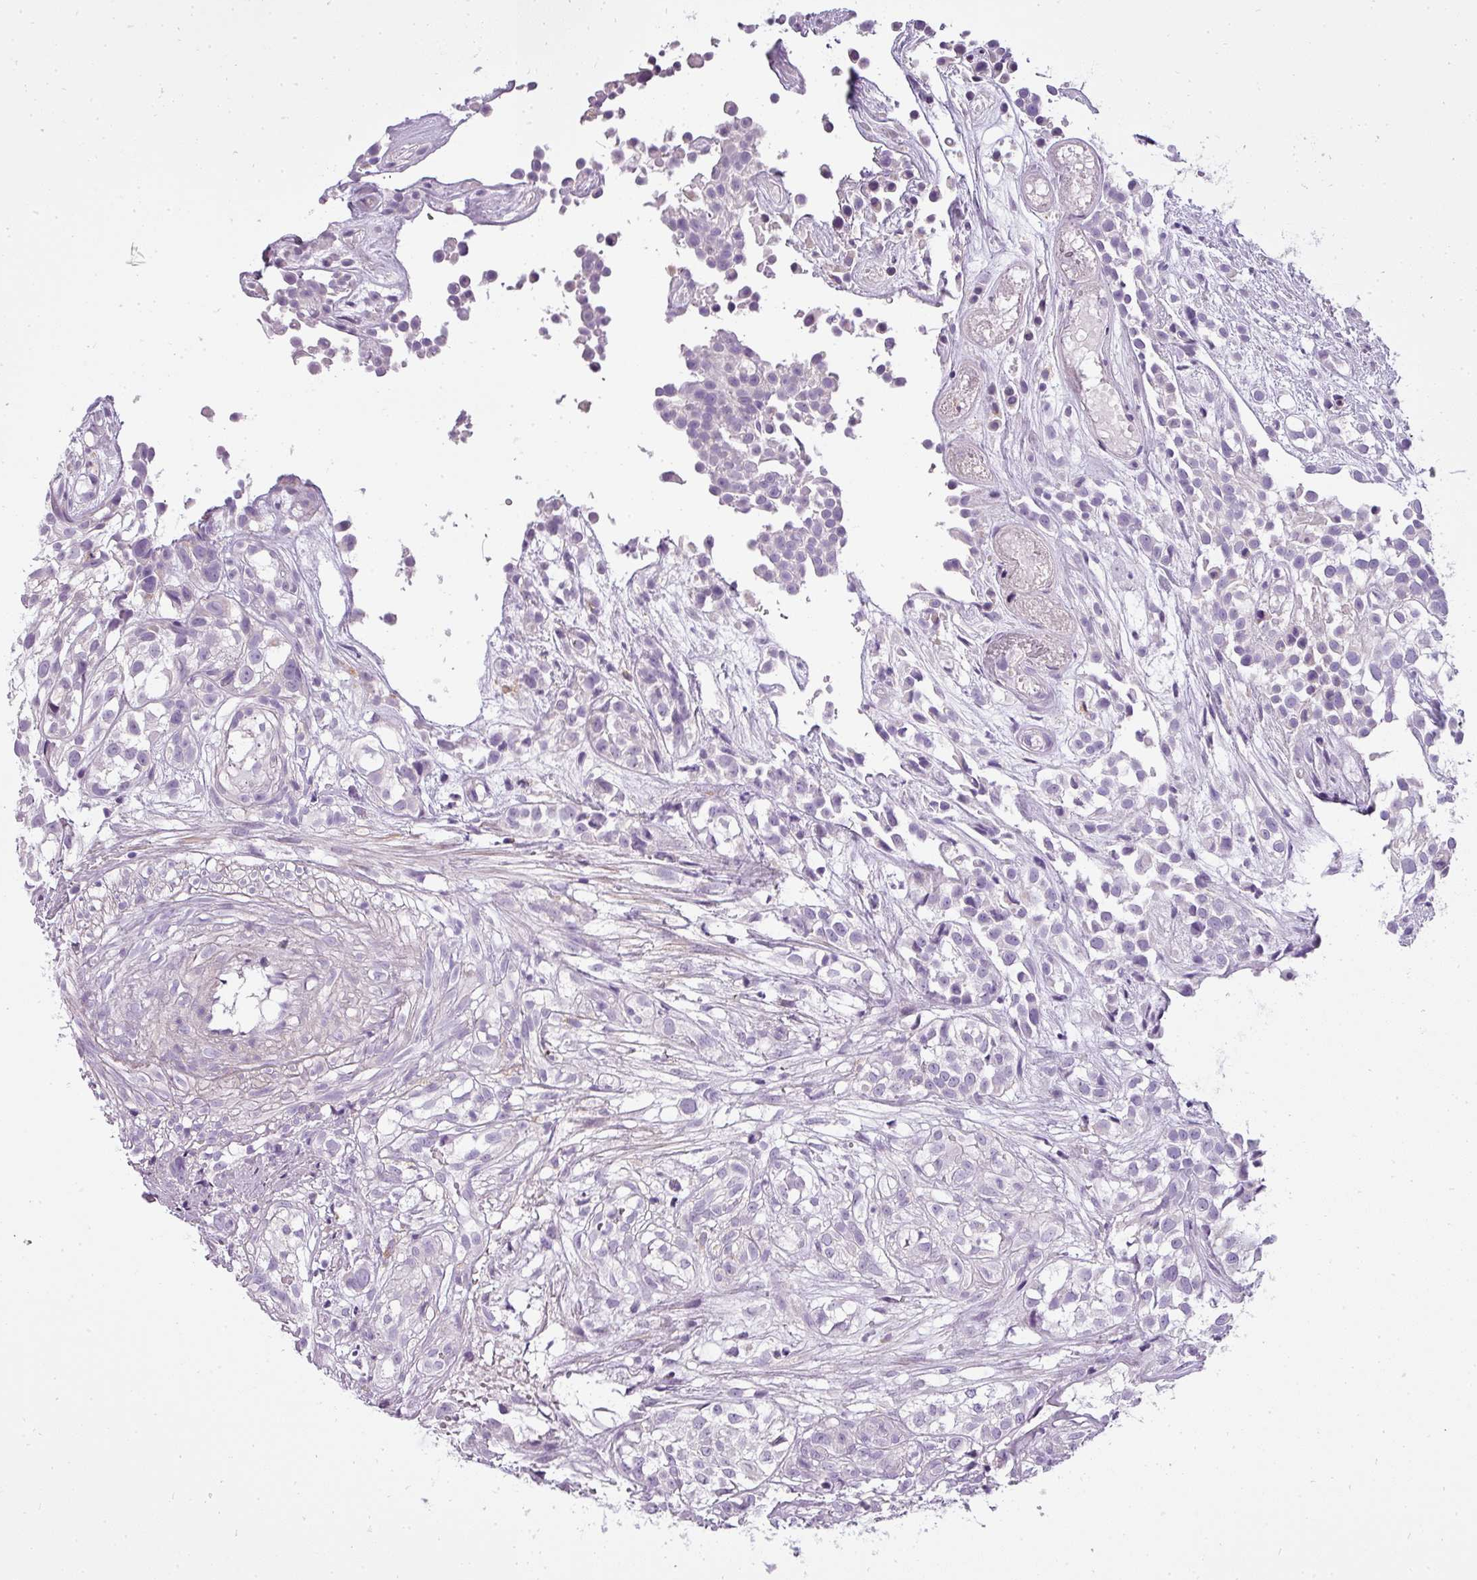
{"staining": {"intensity": "negative", "quantity": "none", "location": "none"}, "tissue": "urothelial cancer", "cell_type": "Tumor cells", "image_type": "cancer", "snomed": [{"axis": "morphology", "description": "Urothelial carcinoma, High grade"}, {"axis": "topography", "description": "Urinary bladder"}], "caption": "A histopathology image of human urothelial cancer is negative for staining in tumor cells.", "gene": "ATP6V1D", "patient": {"sex": "male", "age": 56}}